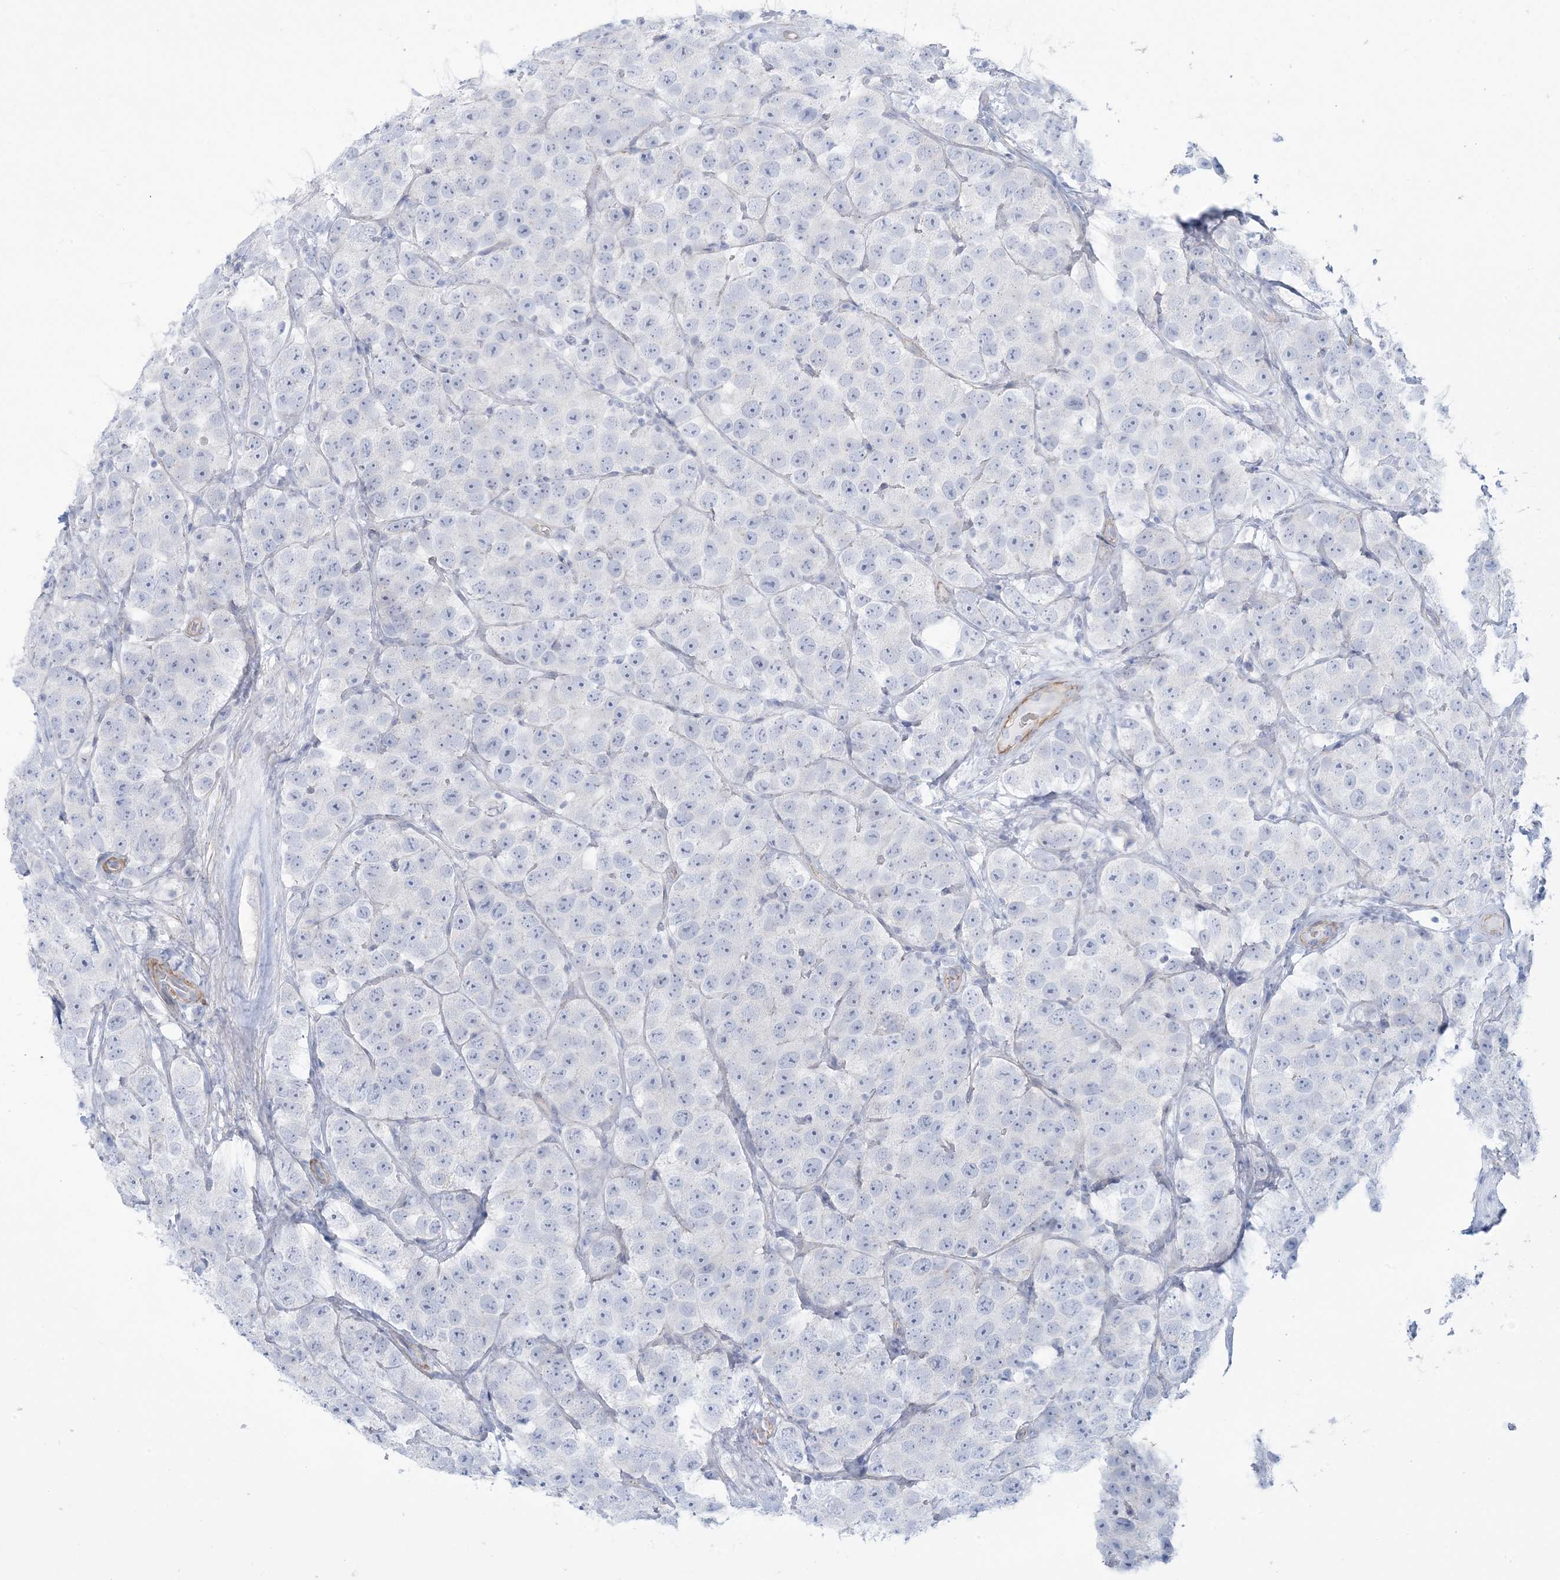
{"staining": {"intensity": "negative", "quantity": "none", "location": "none"}, "tissue": "testis cancer", "cell_type": "Tumor cells", "image_type": "cancer", "snomed": [{"axis": "morphology", "description": "Seminoma, NOS"}, {"axis": "topography", "description": "Testis"}], "caption": "The immunohistochemistry (IHC) photomicrograph has no significant positivity in tumor cells of testis cancer (seminoma) tissue. (IHC, brightfield microscopy, high magnification).", "gene": "AGXT", "patient": {"sex": "male", "age": 28}}